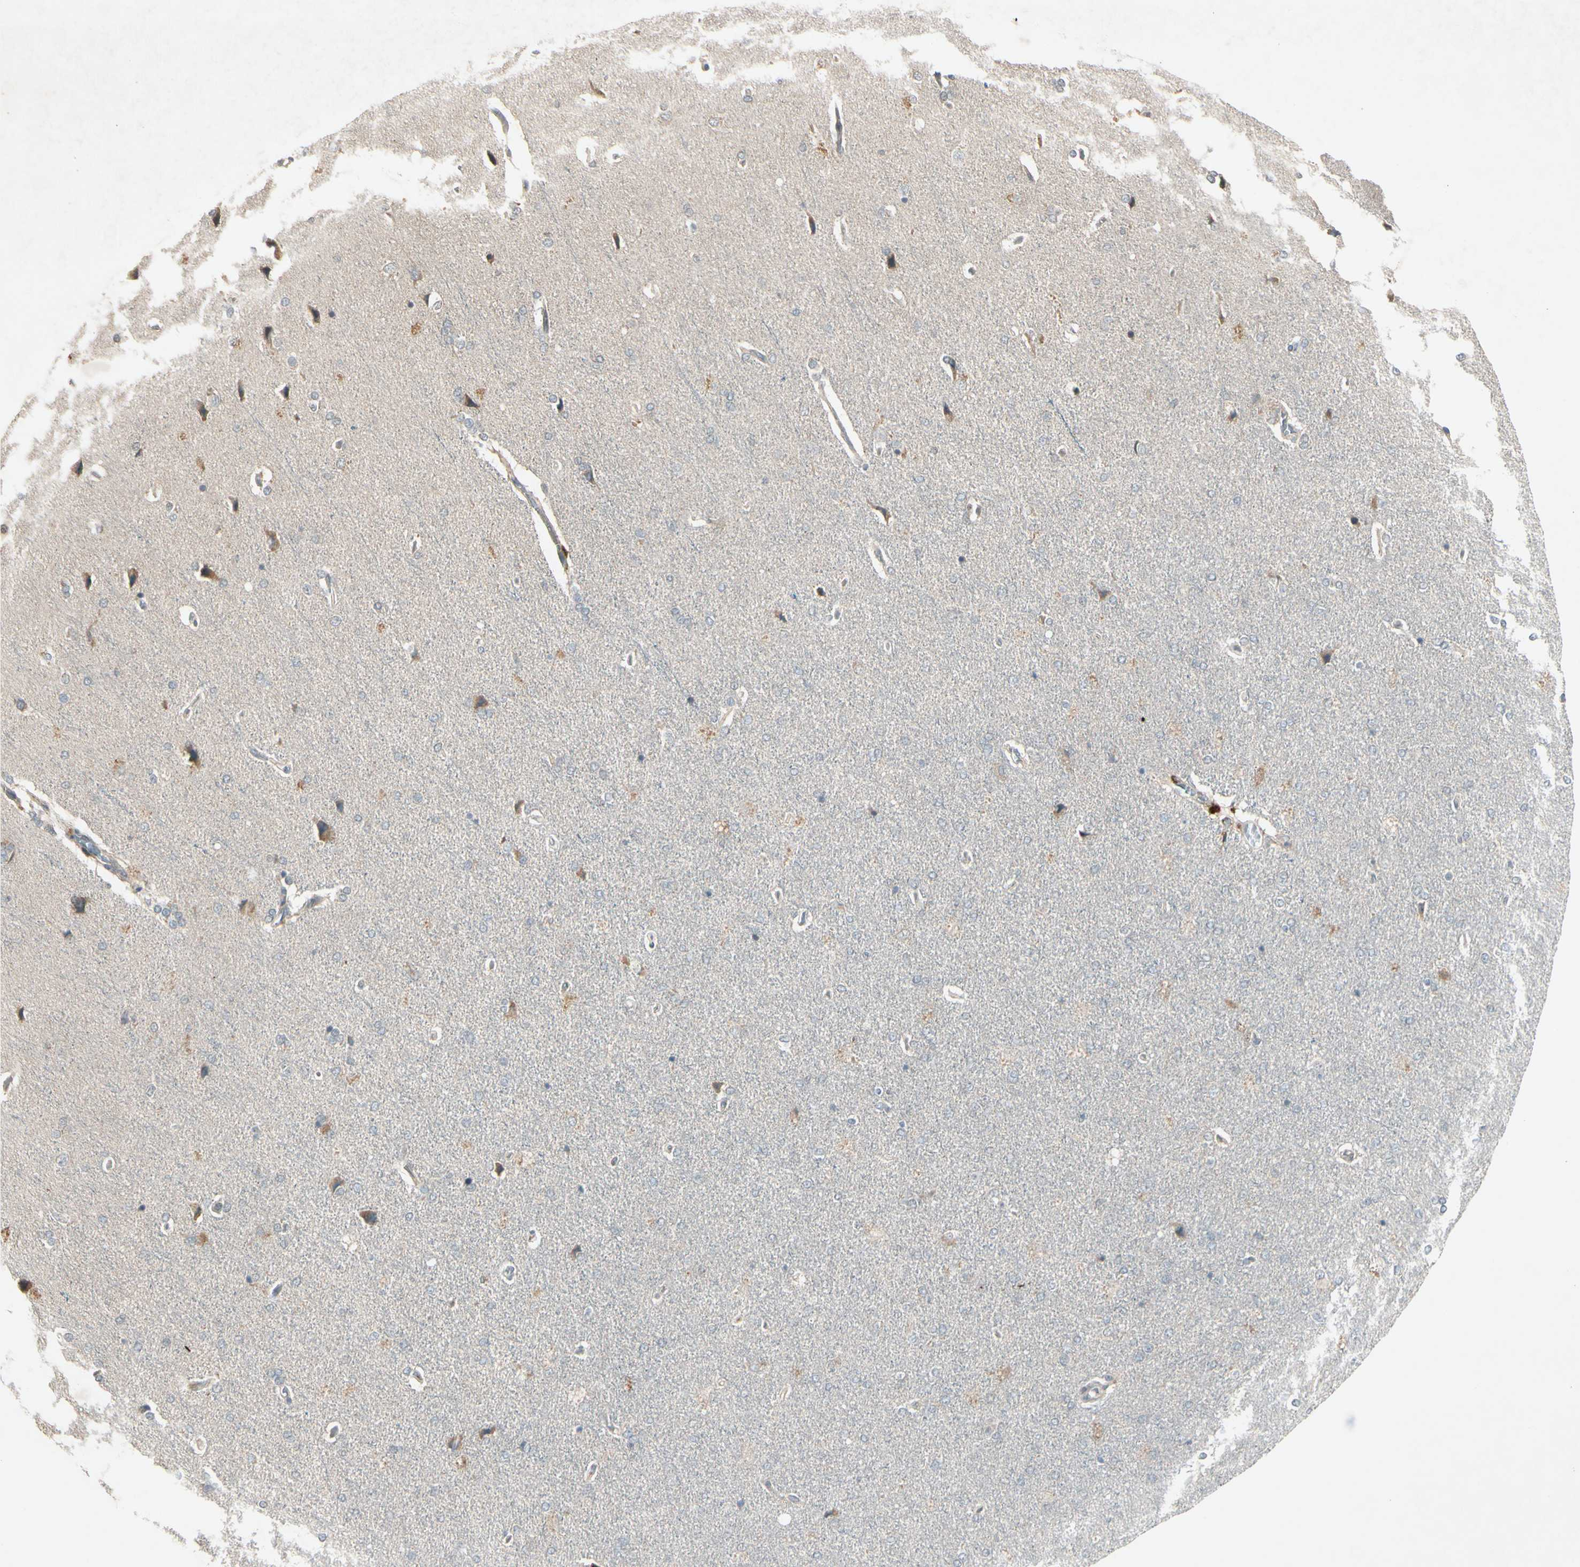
{"staining": {"intensity": "negative", "quantity": "none", "location": "none"}, "tissue": "cerebral cortex", "cell_type": "Endothelial cells", "image_type": "normal", "snomed": [{"axis": "morphology", "description": "Normal tissue, NOS"}, {"axis": "topography", "description": "Cerebral cortex"}], "caption": "This is a photomicrograph of IHC staining of unremarkable cerebral cortex, which shows no staining in endothelial cells.", "gene": "FHDC1", "patient": {"sex": "male", "age": 62}}